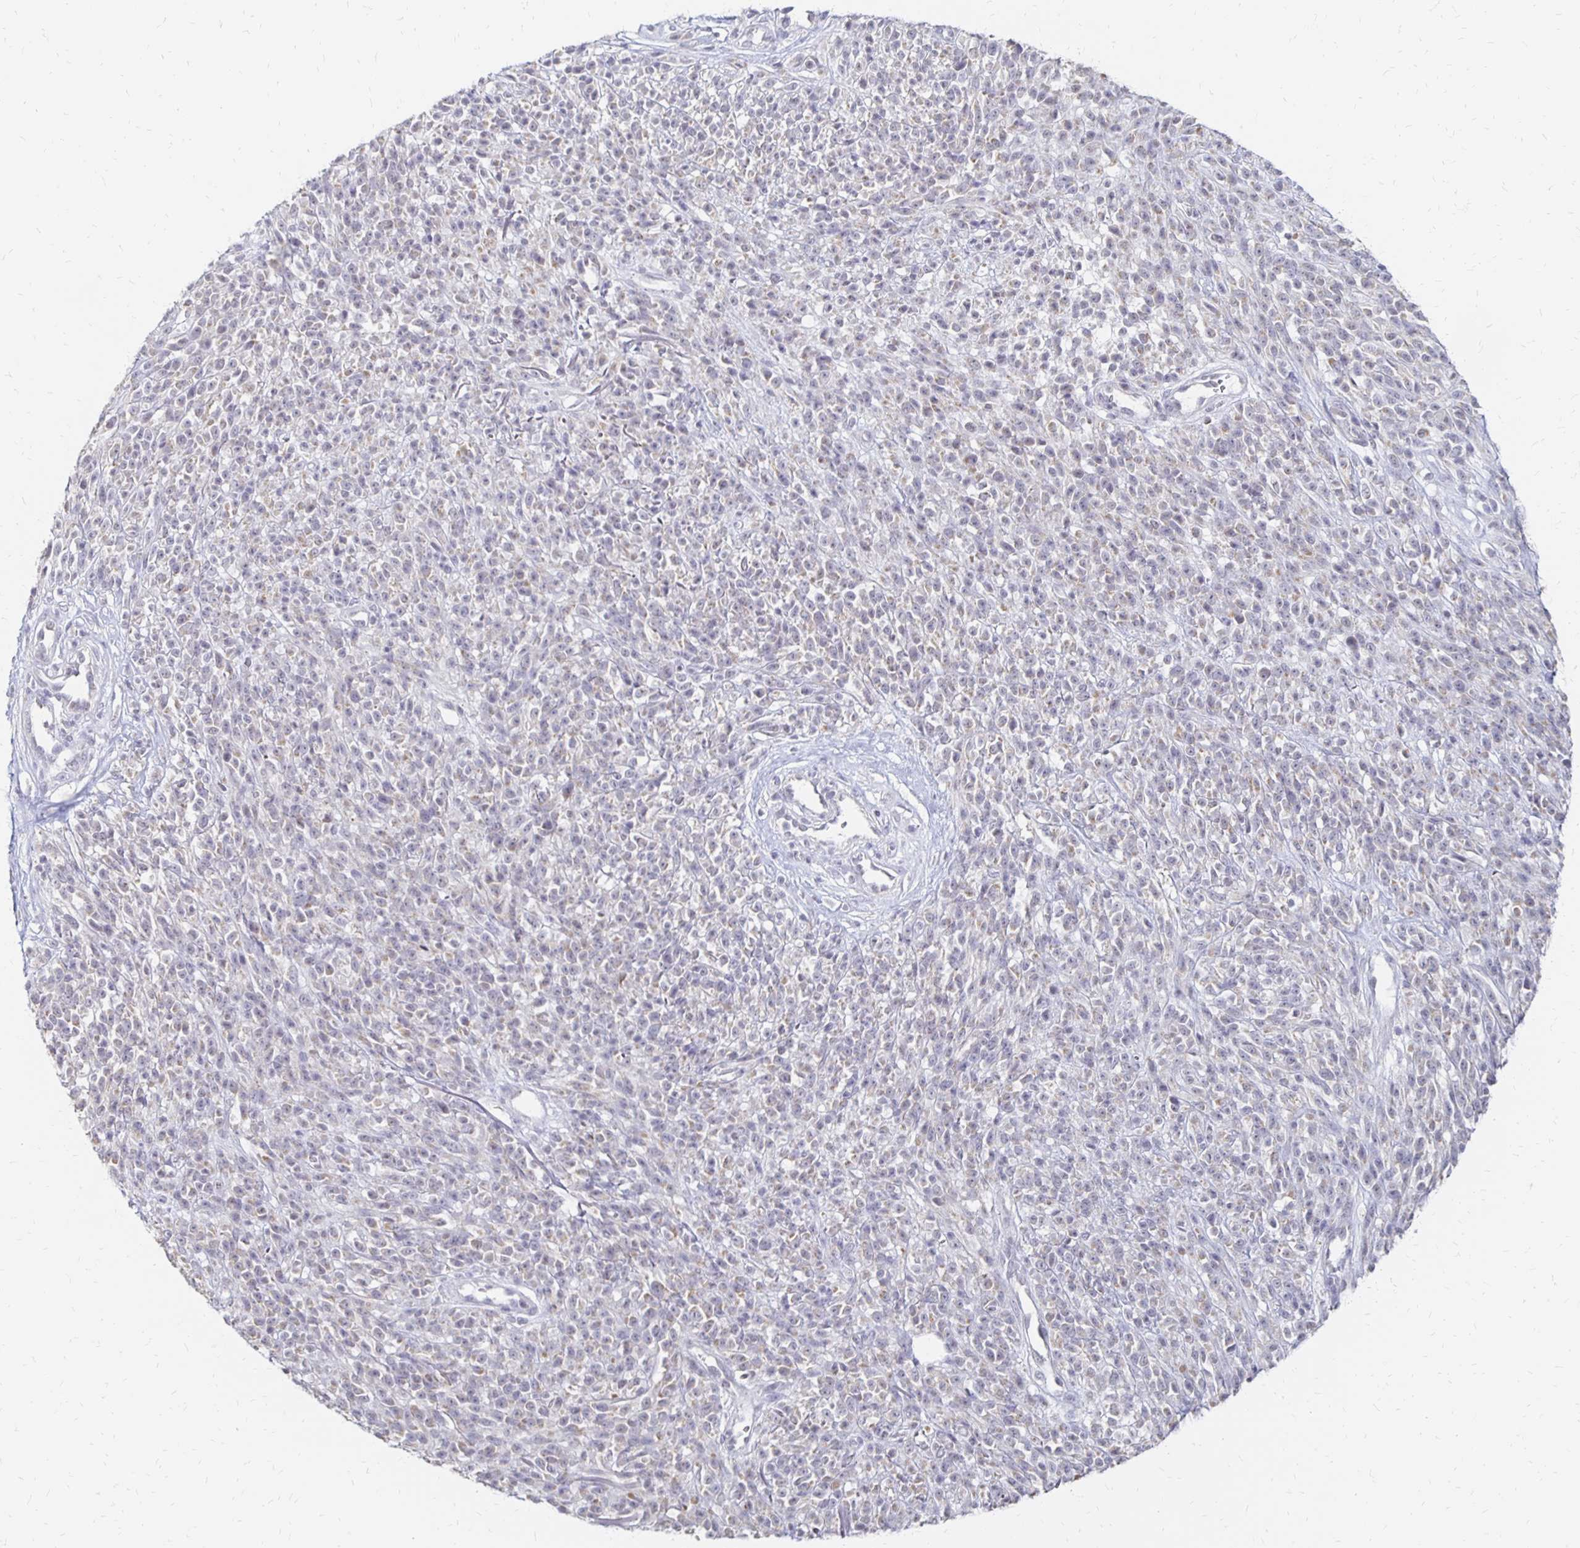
{"staining": {"intensity": "weak", "quantity": "<25%", "location": "cytoplasmic/membranous"}, "tissue": "melanoma", "cell_type": "Tumor cells", "image_type": "cancer", "snomed": [{"axis": "morphology", "description": "Malignant melanoma, NOS"}, {"axis": "topography", "description": "Skin"}, {"axis": "topography", "description": "Skin of trunk"}], "caption": "Protein analysis of malignant melanoma reveals no significant expression in tumor cells. (DAB (3,3'-diaminobenzidine) immunohistochemistry, high magnification).", "gene": "ATOSB", "patient": {"sex": "male", "age": 74}}